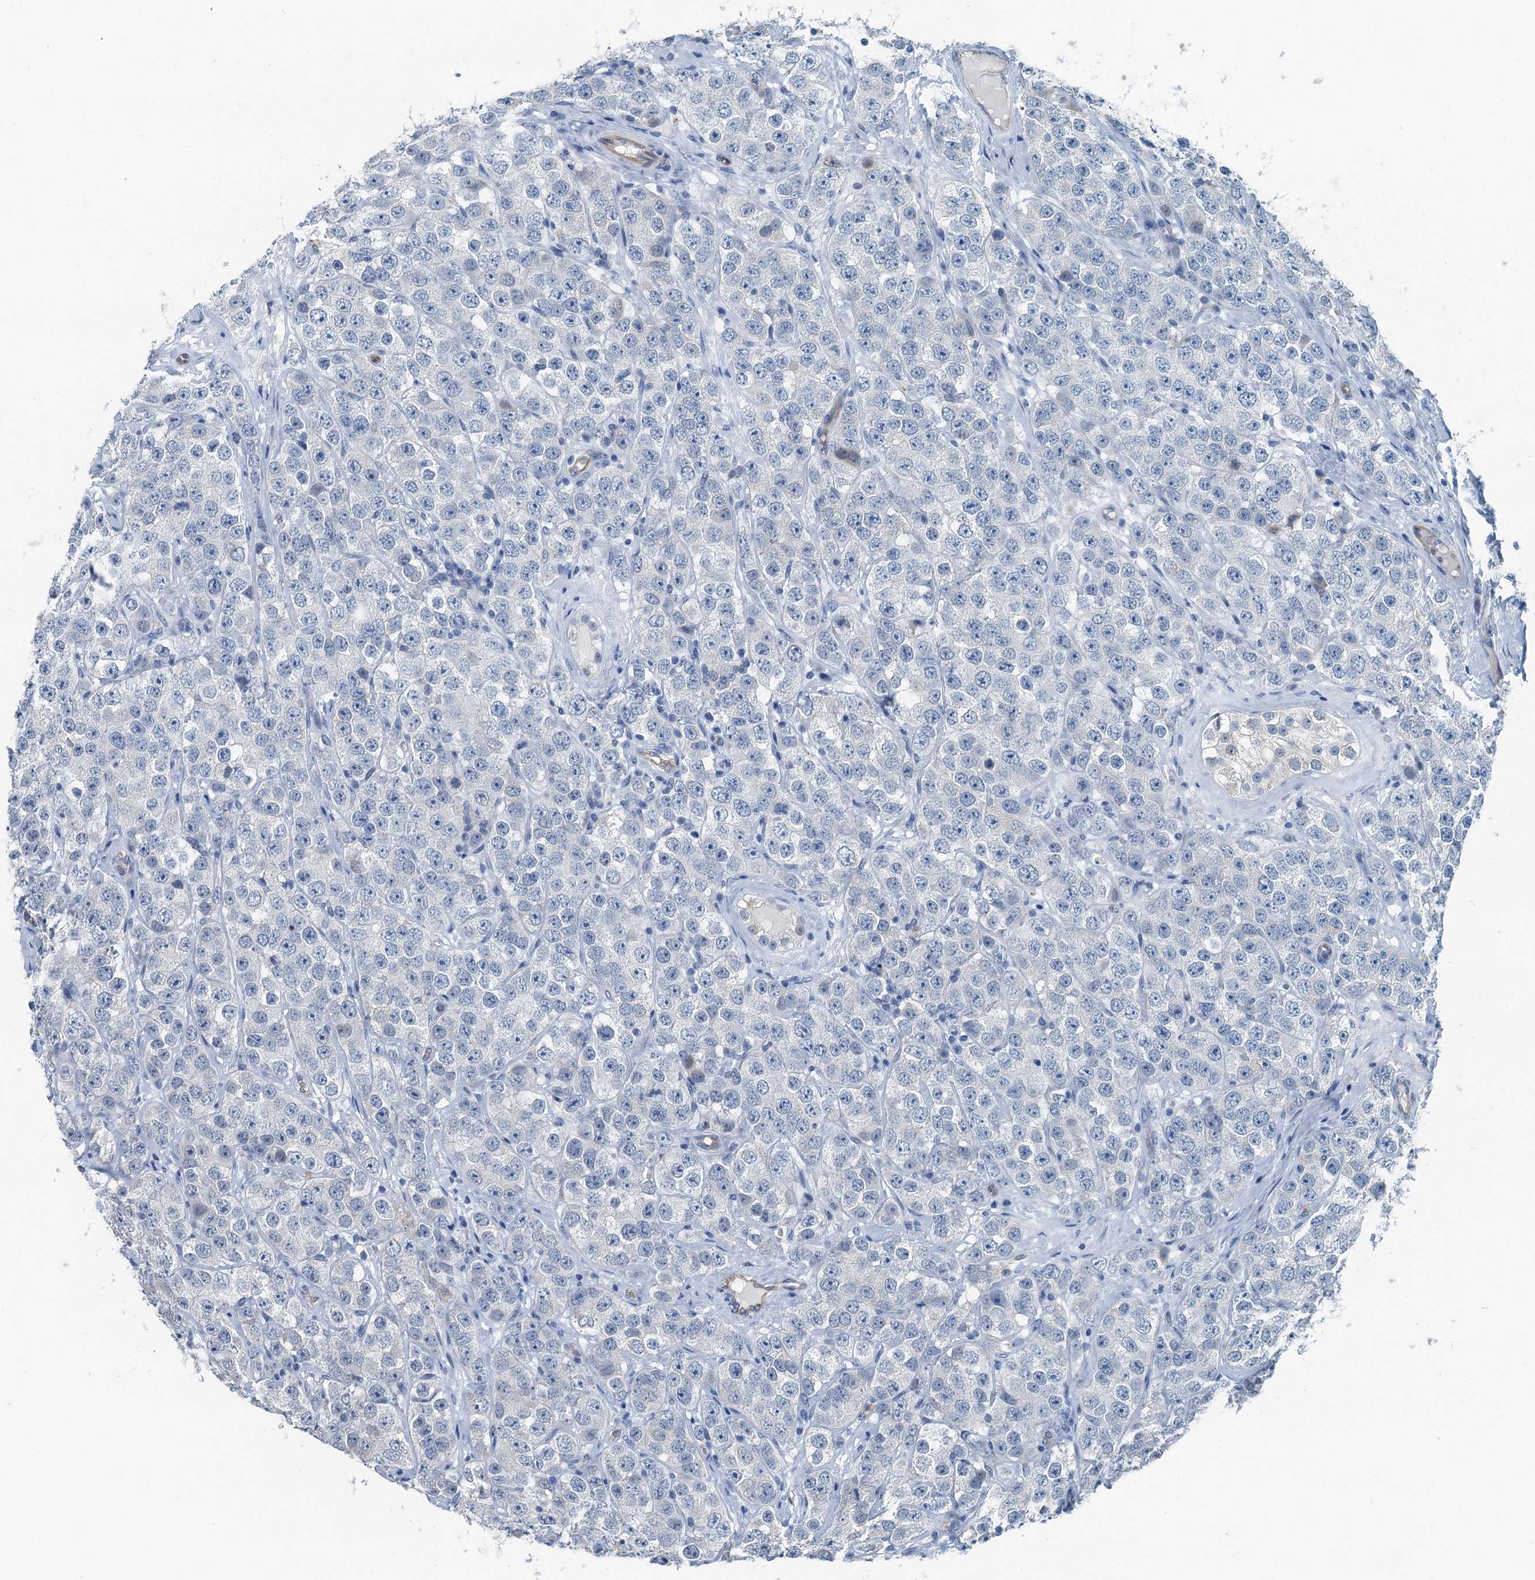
{"staining": {"intensity": "negative", "quantity": "none", "location": "none"}, "tissue": "testis cancer", "cell_type": "Tumor cells", "image_type": "cancer", "snomed": [{"axis": "morphology", "description": "Seminoma, NOS"}, {"axis": "topography", "description": "Testis"}], "caption": "The micrograph shows no significant expression in tumor cells of seminoma (testis).", "gene": "GFOD2", "patient": {"sex": "male", "age": 28}}